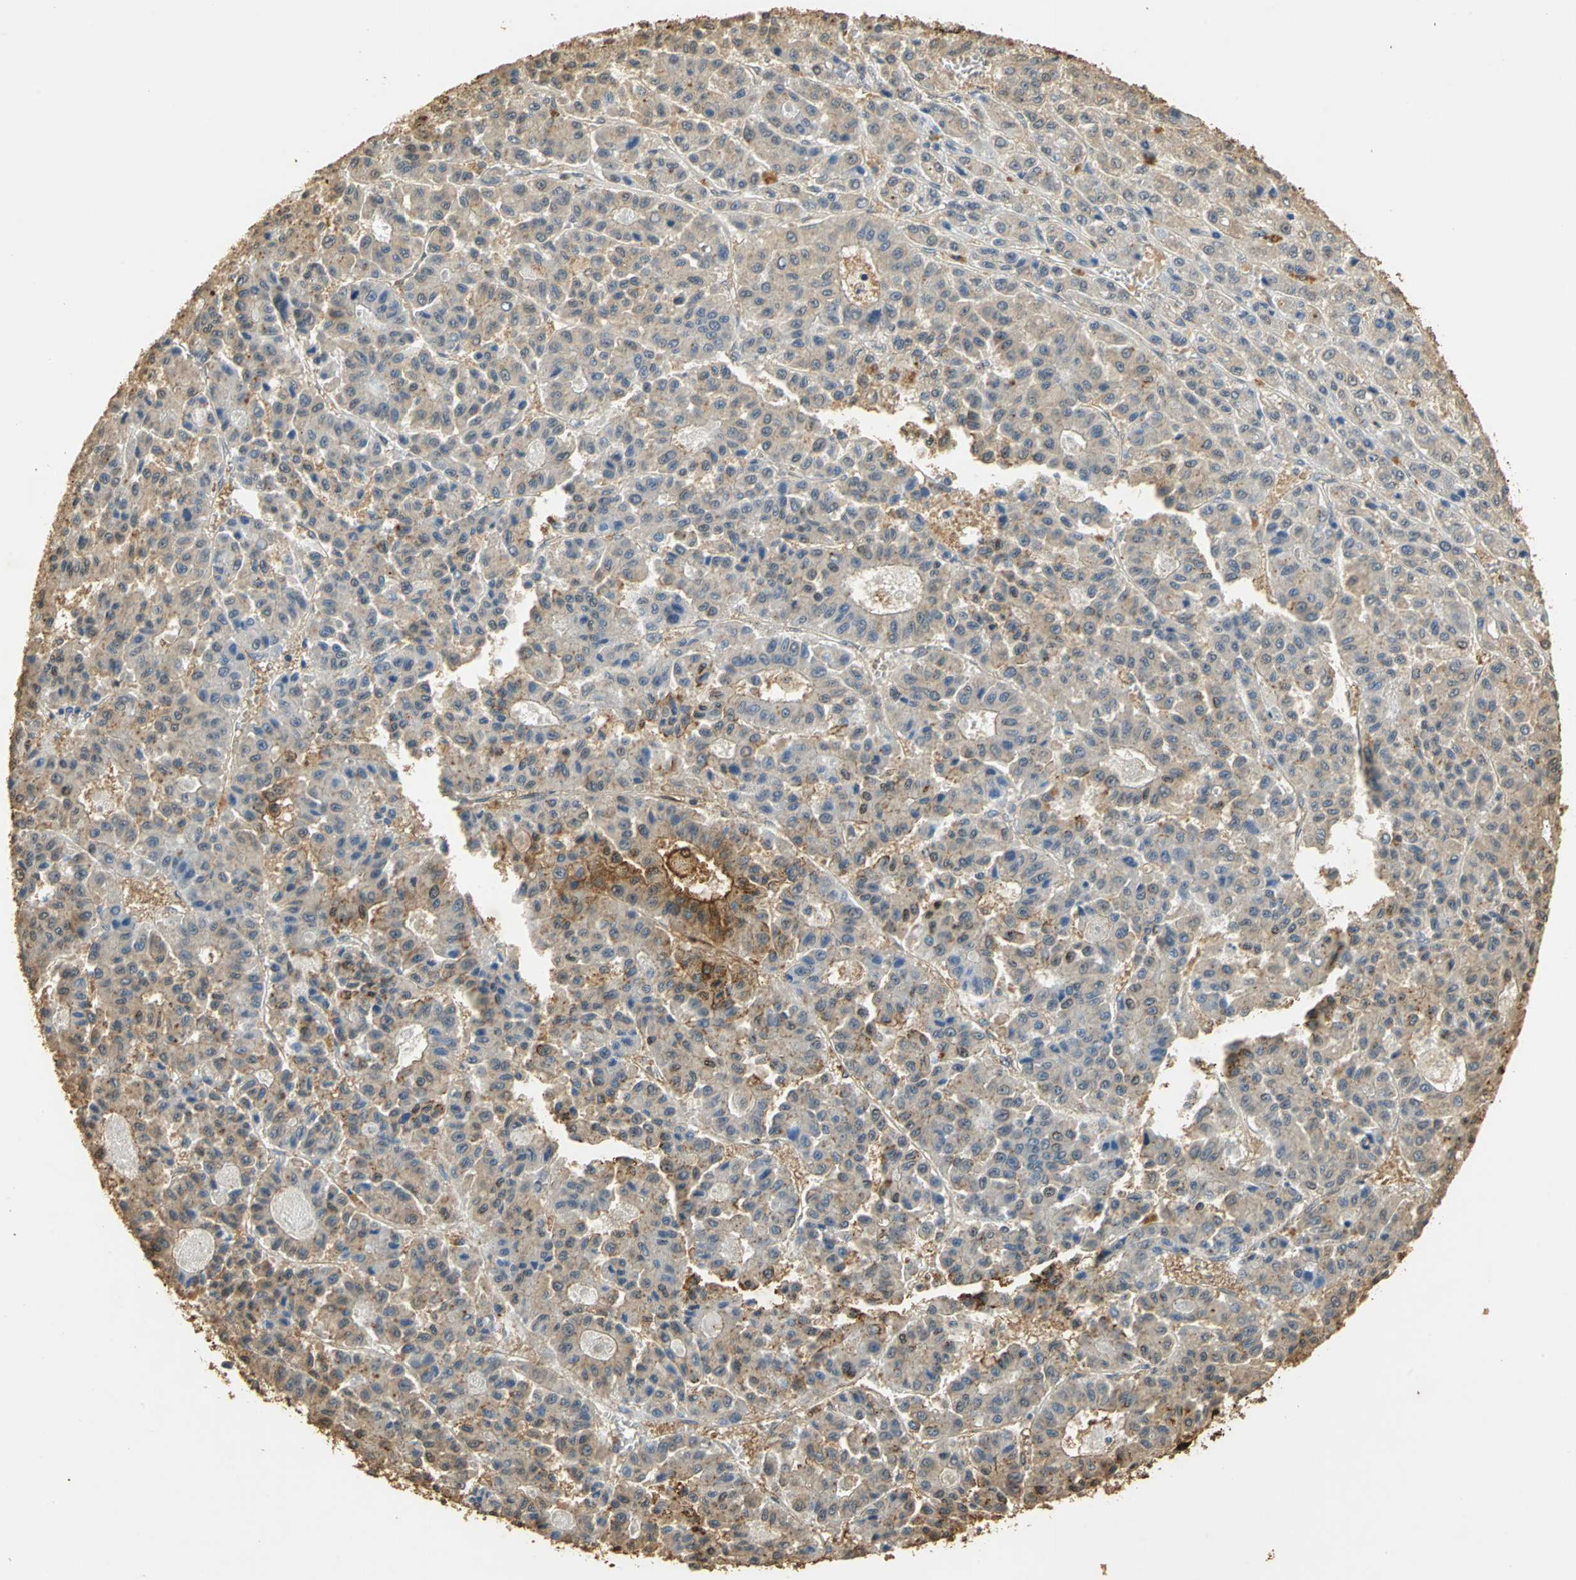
{"staining": {"intensity": "moderate", "quantity": ">75%", "location": "cytoplasmic/membranous"}, "tissue": "liver cancer", "cell_type": "Tumor cells", "image_type": "cancer", "snomed": [{"axis": "morphology", "description": "Carcinoma, Hepatocellular, NOS"}, {"axis": "topography", "description": "Liver"}], "caption": "IHC image of neoplastic tissue: human hepatocellular carcinoma (liver) stained using IHC displays medium levels of moderate protein expression localized specifically in the cytoplasmic/membranous of tumor cells, appearing as a cytoplasmic/membranous brown color.", "gene": "GAPDH", "patient": {"sex": "male", "age": 70}}